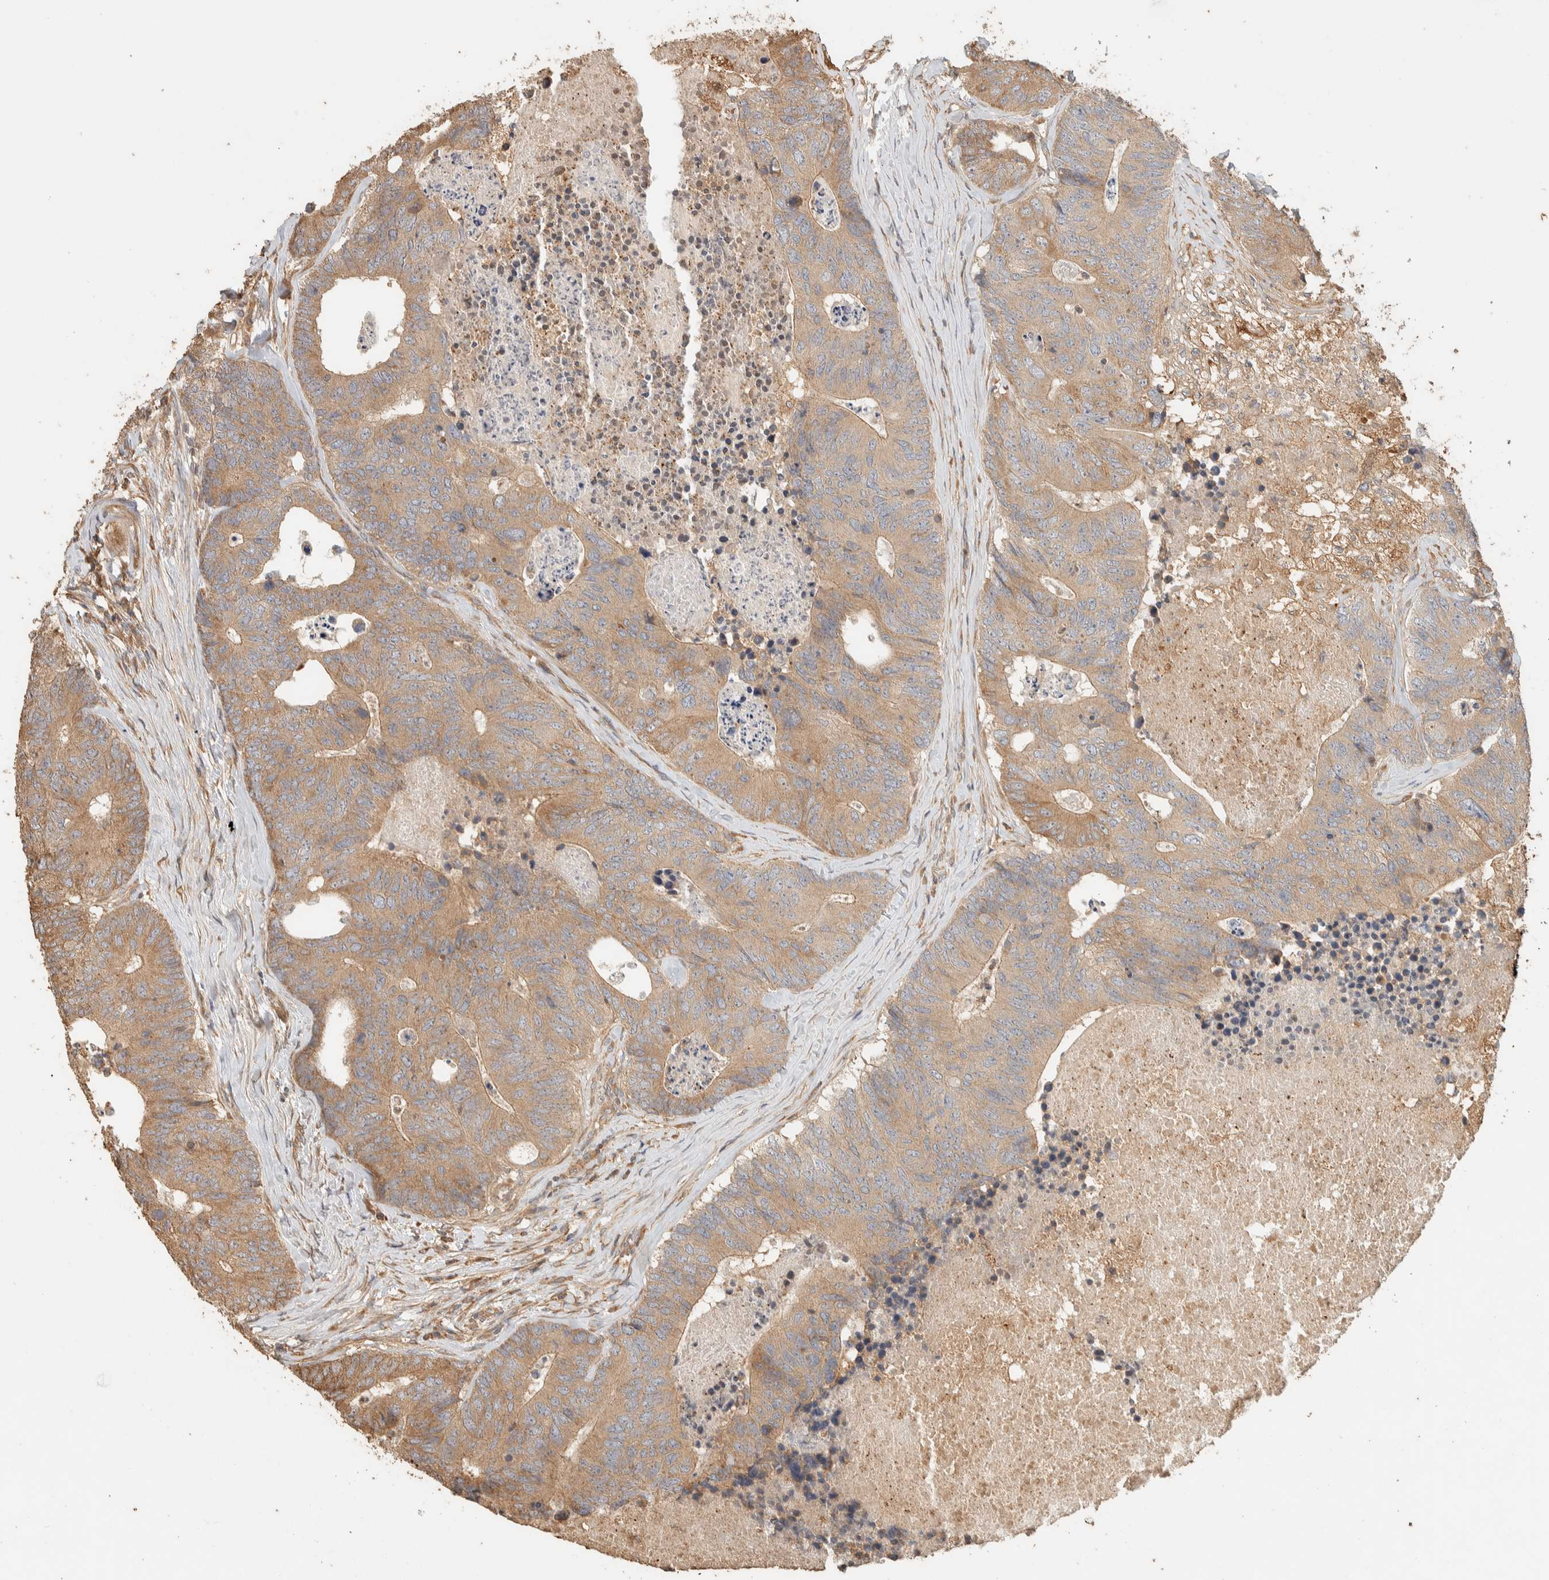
{"staining": {"intensity": "moderate", "quantity": ">75%", "location": "cytoplasmic/membranous"}, "tissue": "colorectal cancer", "cell_type": "Tumor cells", "image_type": "cancer", "snomed": [{"axis": "morphology", "description": "Adenocarcinoma, NOS"}, {"axis": "topography", "description": "Colon"}], "caption": "Colorectal cancer (adenocarcinoma) stained with a protein marker reveals moderate staining in tumor cells.", "gene": "EXOC7", "patient": {"sex": "female", "age": 67}}